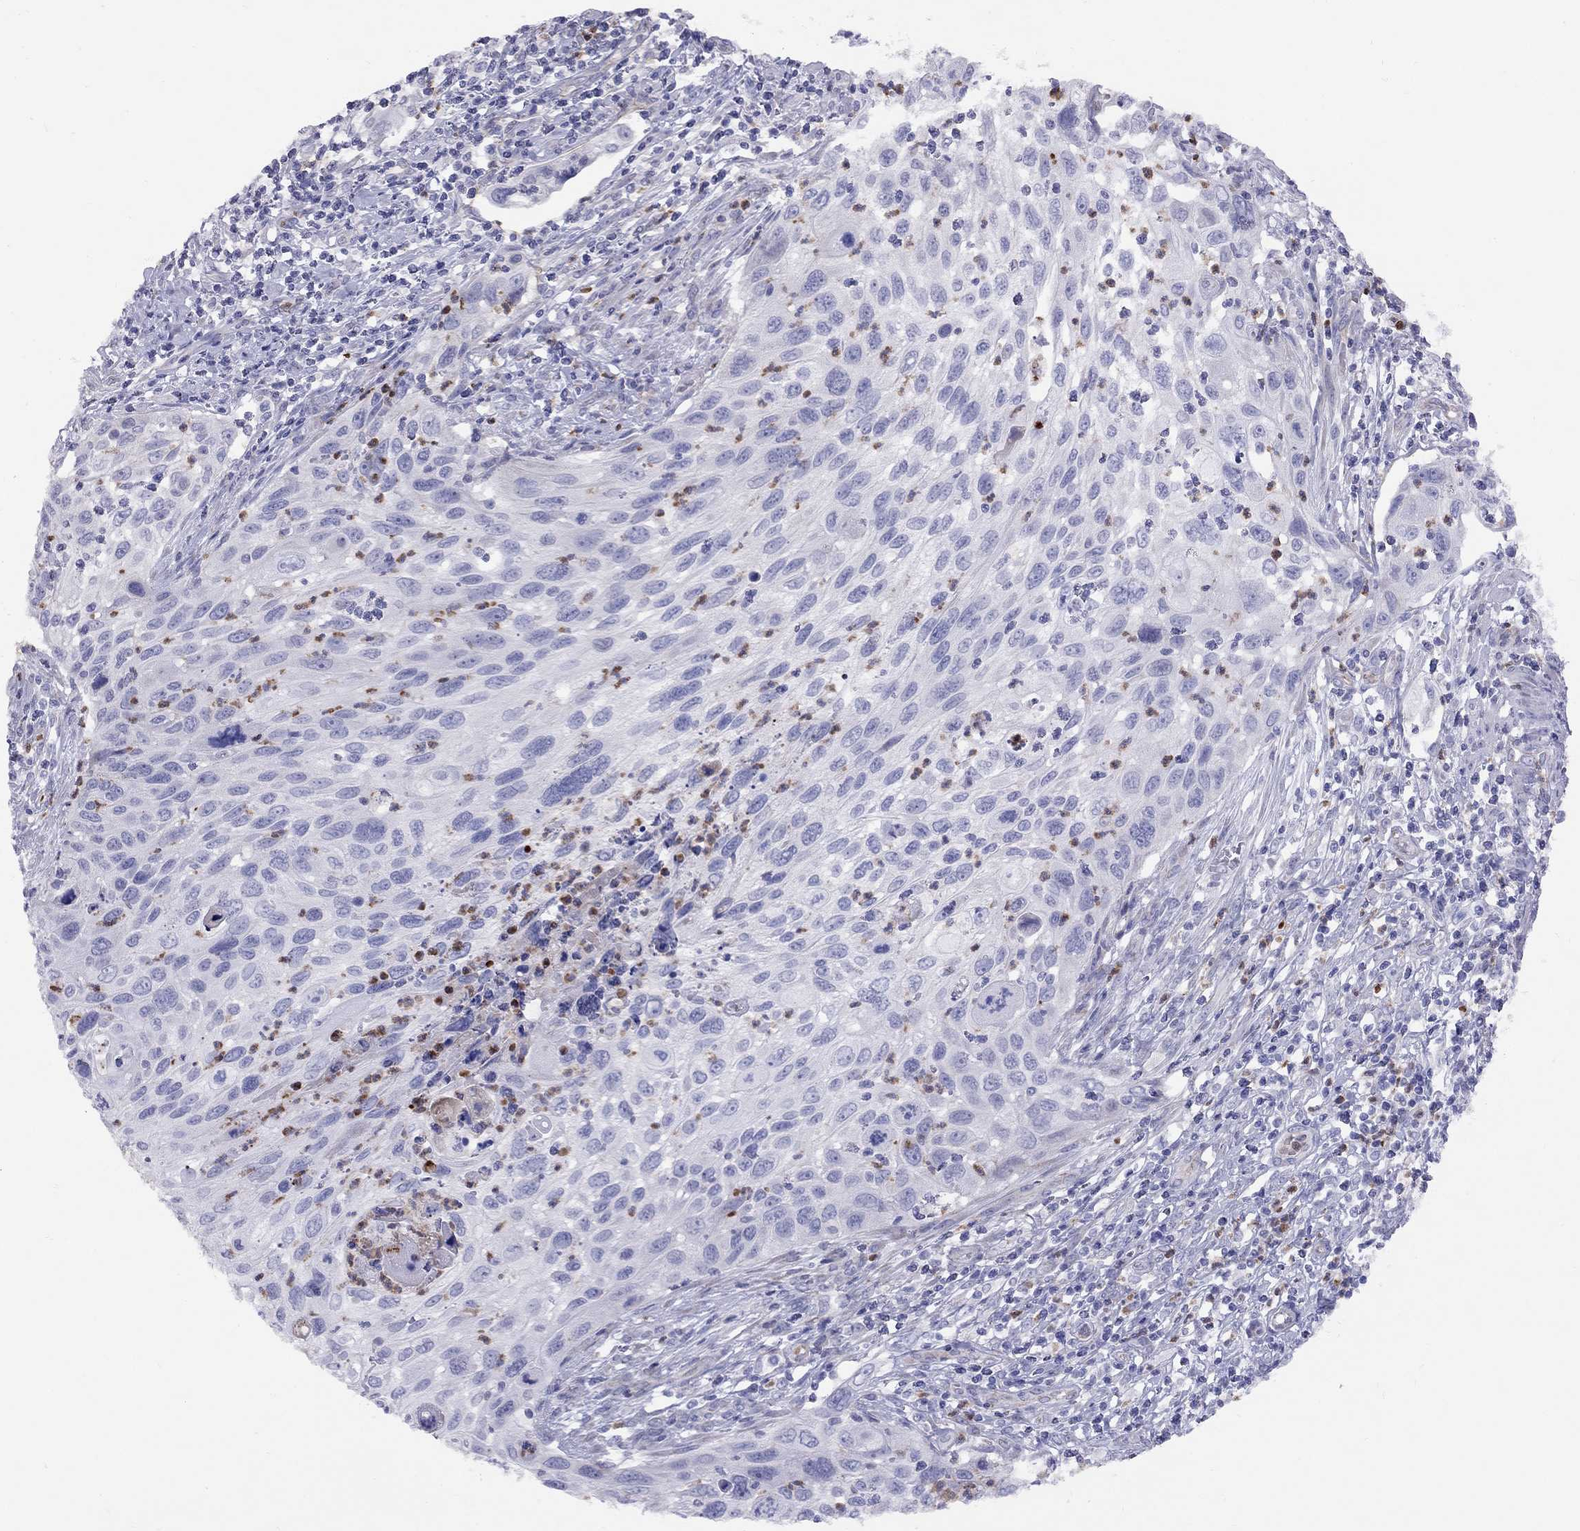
{"staining": {"intensity": "negative", "quantity": "none", "location": "none"}, "tissue": "cervical cancer", "cell_type": "Tumor cells", "image_type": "cancer", "snomed": [{"axis": "morphology", "description": "Squamous cell carcinoma, NOS"}, {"axis": "topography", "description": "Cervix"}], "caption": "This is a histopathology image of immunohistochemistry (IHC) staining of cervical cancer, which shows no expression in tumor cells.", "gene": "SPINT4", "patient": {"sex": "female", "age": 70}}